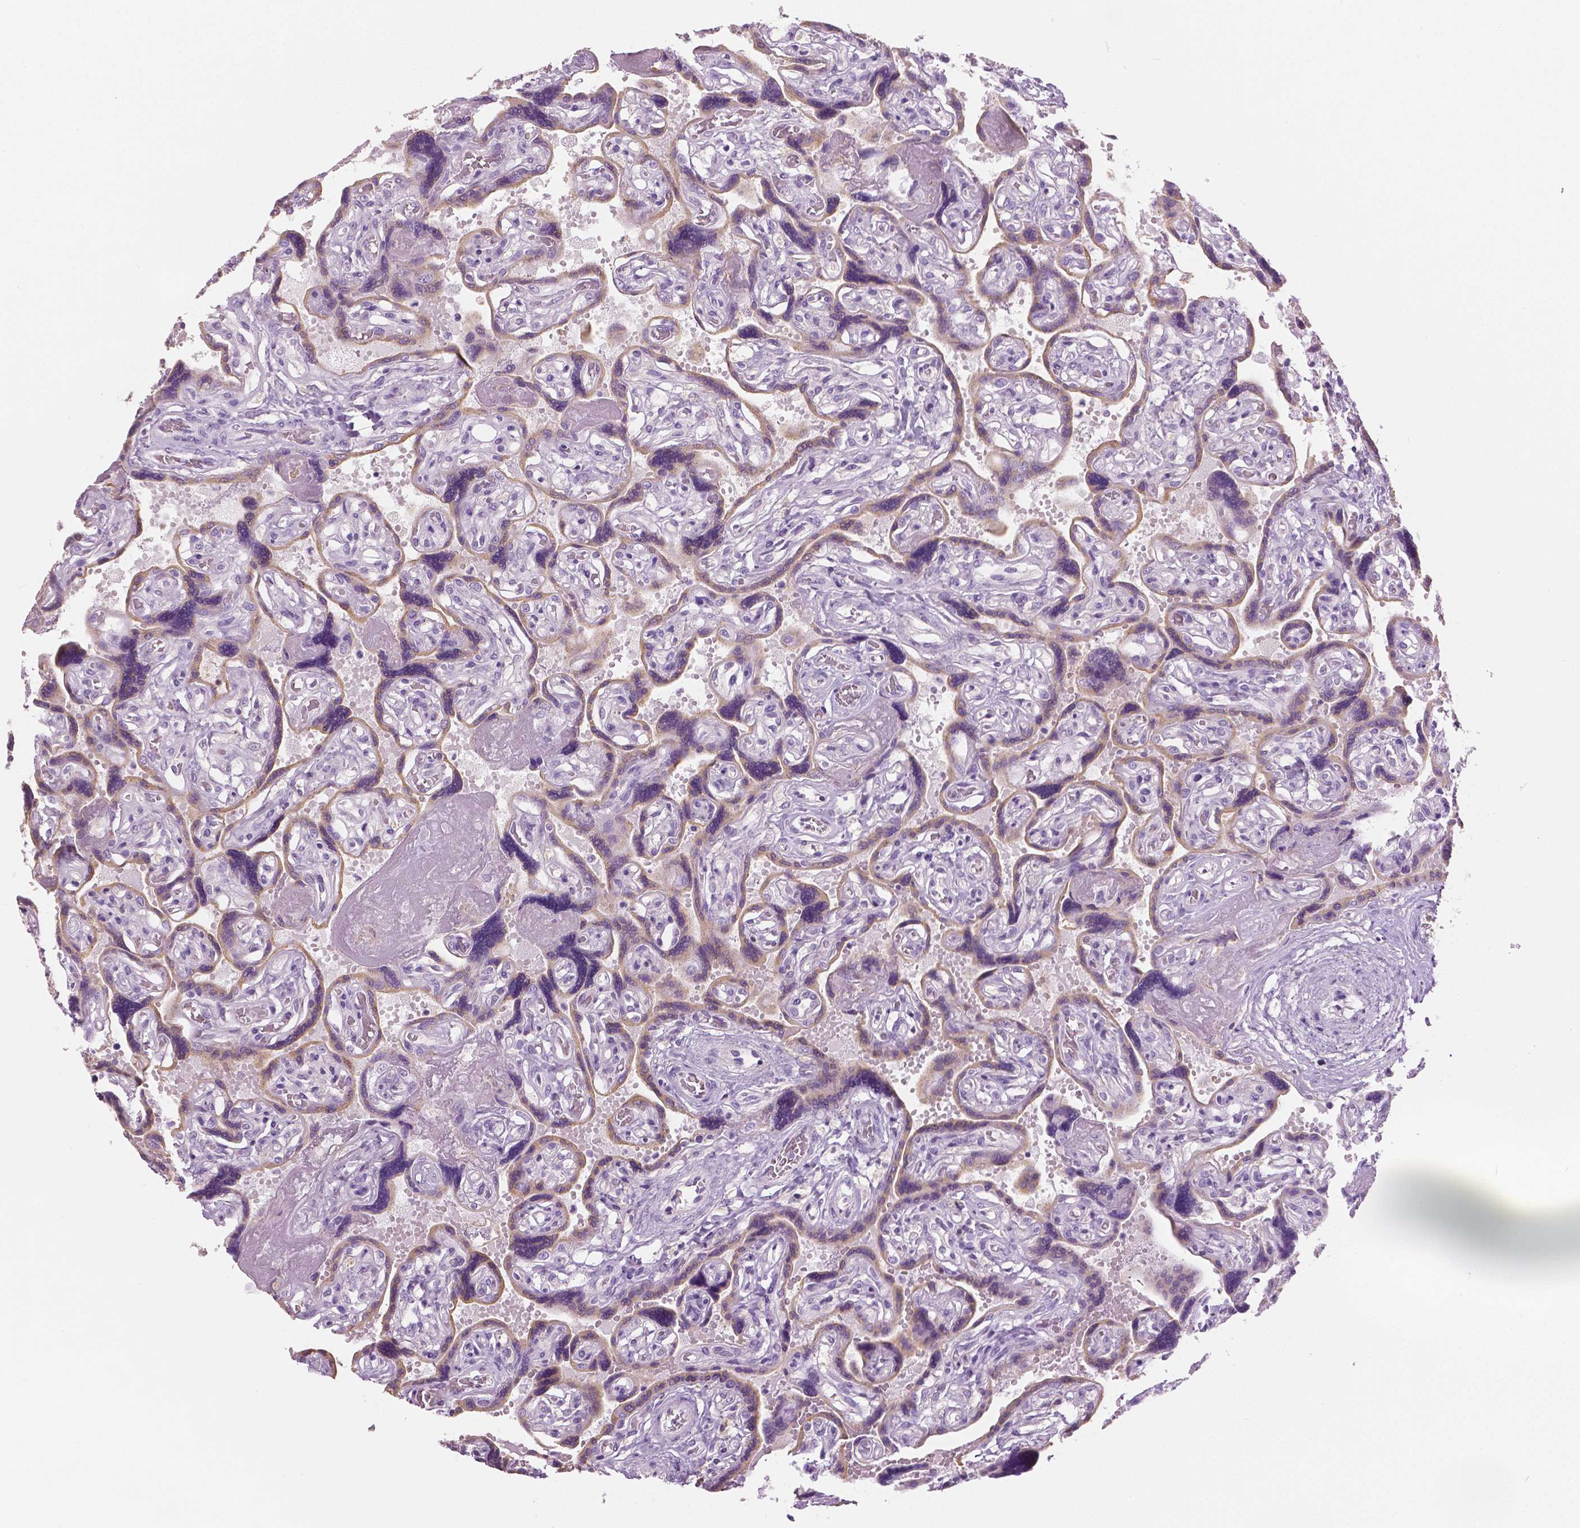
{"staining": {"intensity": "negative", "quantity": "none", "location": "none"}, "tissue": "placenta", "cell_type": "Decidual cells", "image_type": "normal", "snomed": [{"axis": "morphology", "description": "Normal tissue, NOS"}, {"axis": "topography", "description": "Placenta"}], "caption": "This is an immunohistochemistry (IHC) histopathology image of unremarkable placenta. There is no expression in decidual cells.", "gene": "GALM", "patient": {"sex": "female", "age": 32}}